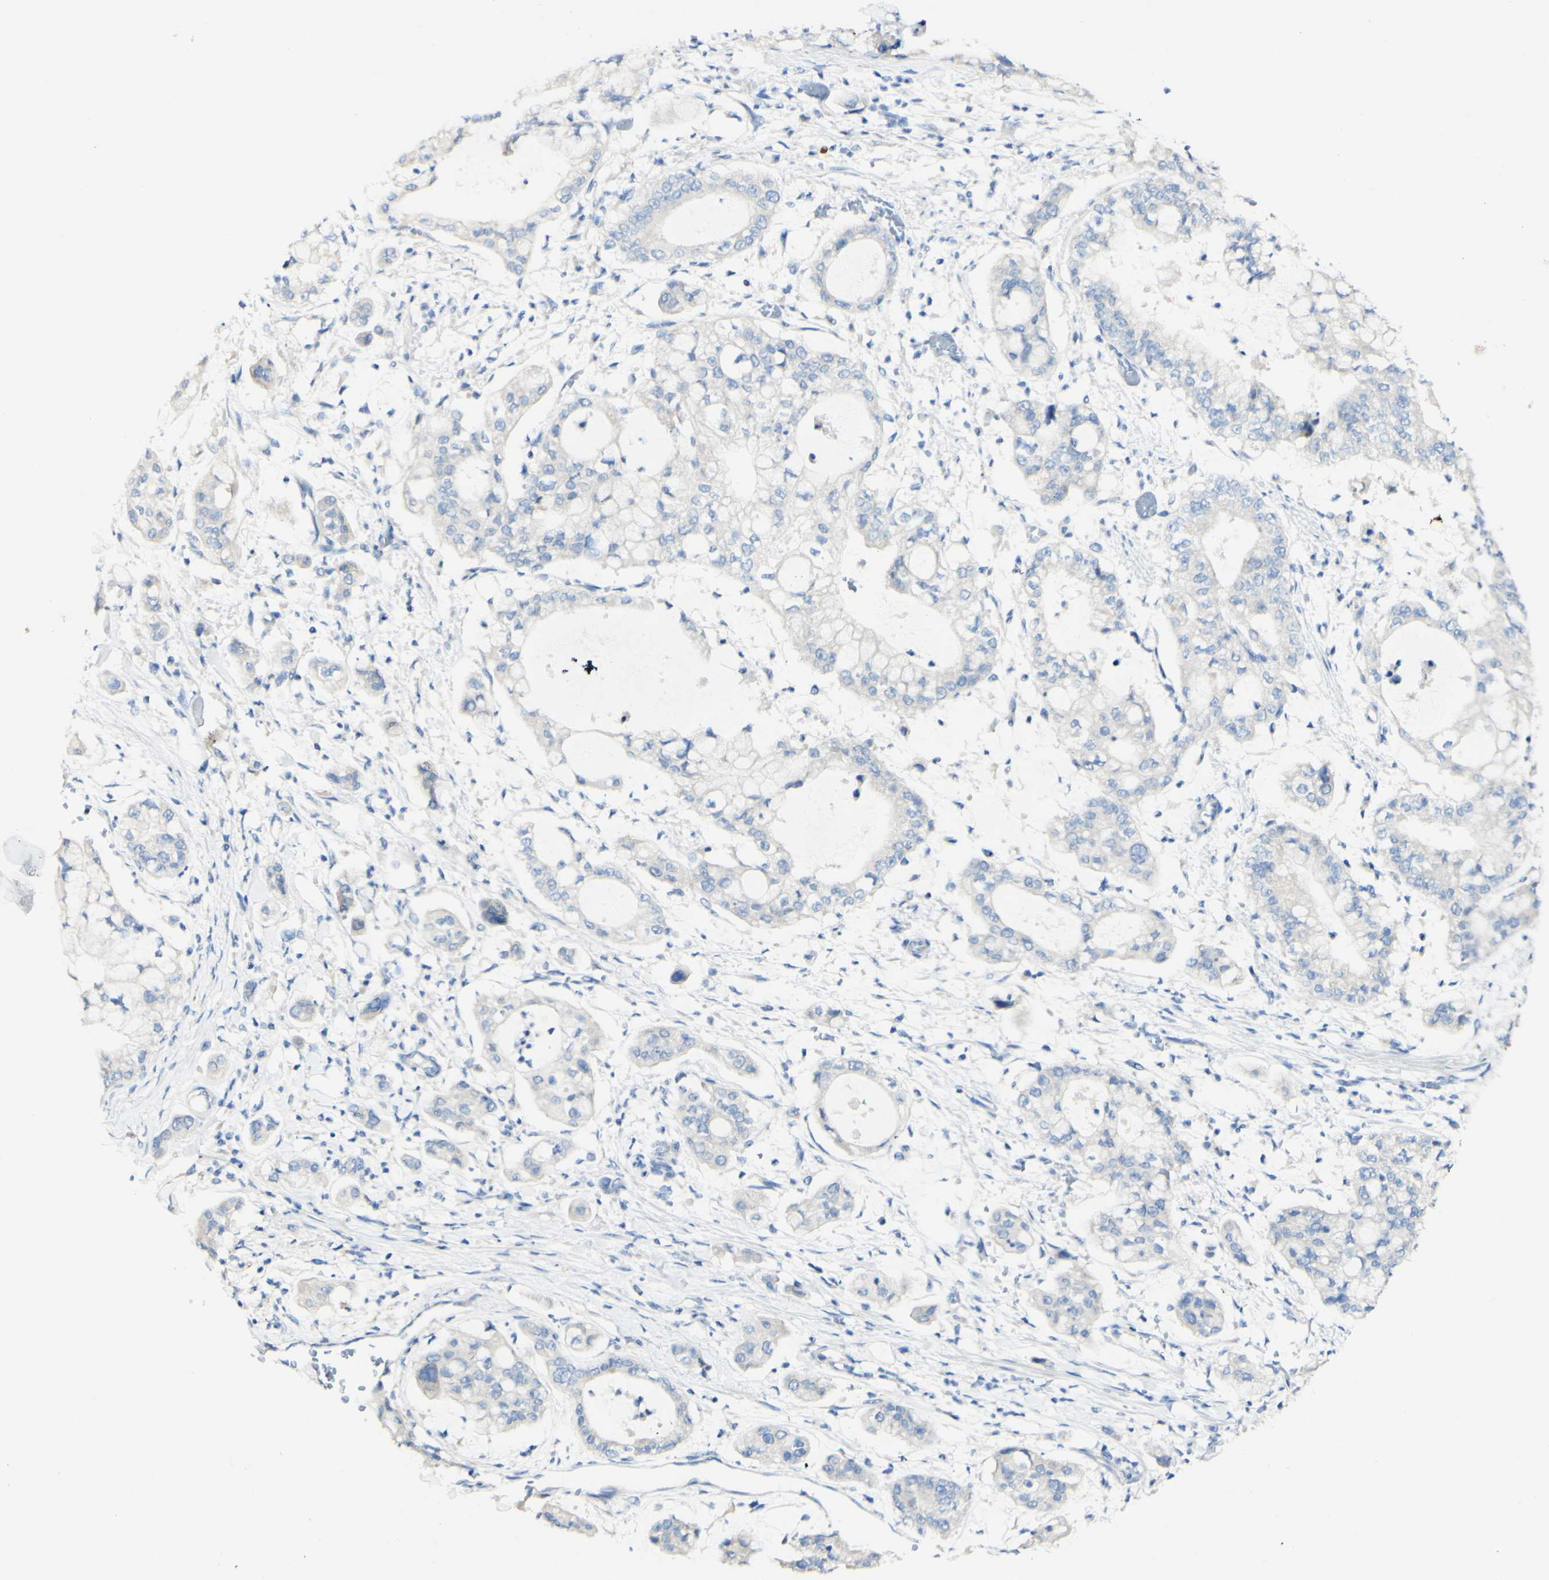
{"staining": {"intensity": "negative", "quantity": "none", "location": "none"}, "tissue": "stomach cancer", "cell_type": "Tumor cells", "image_type": "cancer", "snomed": [{"axis": "morphology", "description": "Adenocarcinoma, NOS"}, {"axis": "topography", "description": "Stomach"}], "caption": "Tumor cells show no significant staining in stomach cancer (adenocarcinoma).", "gene": "FGF4", "patient": {"sex": "male", "age": 76}}